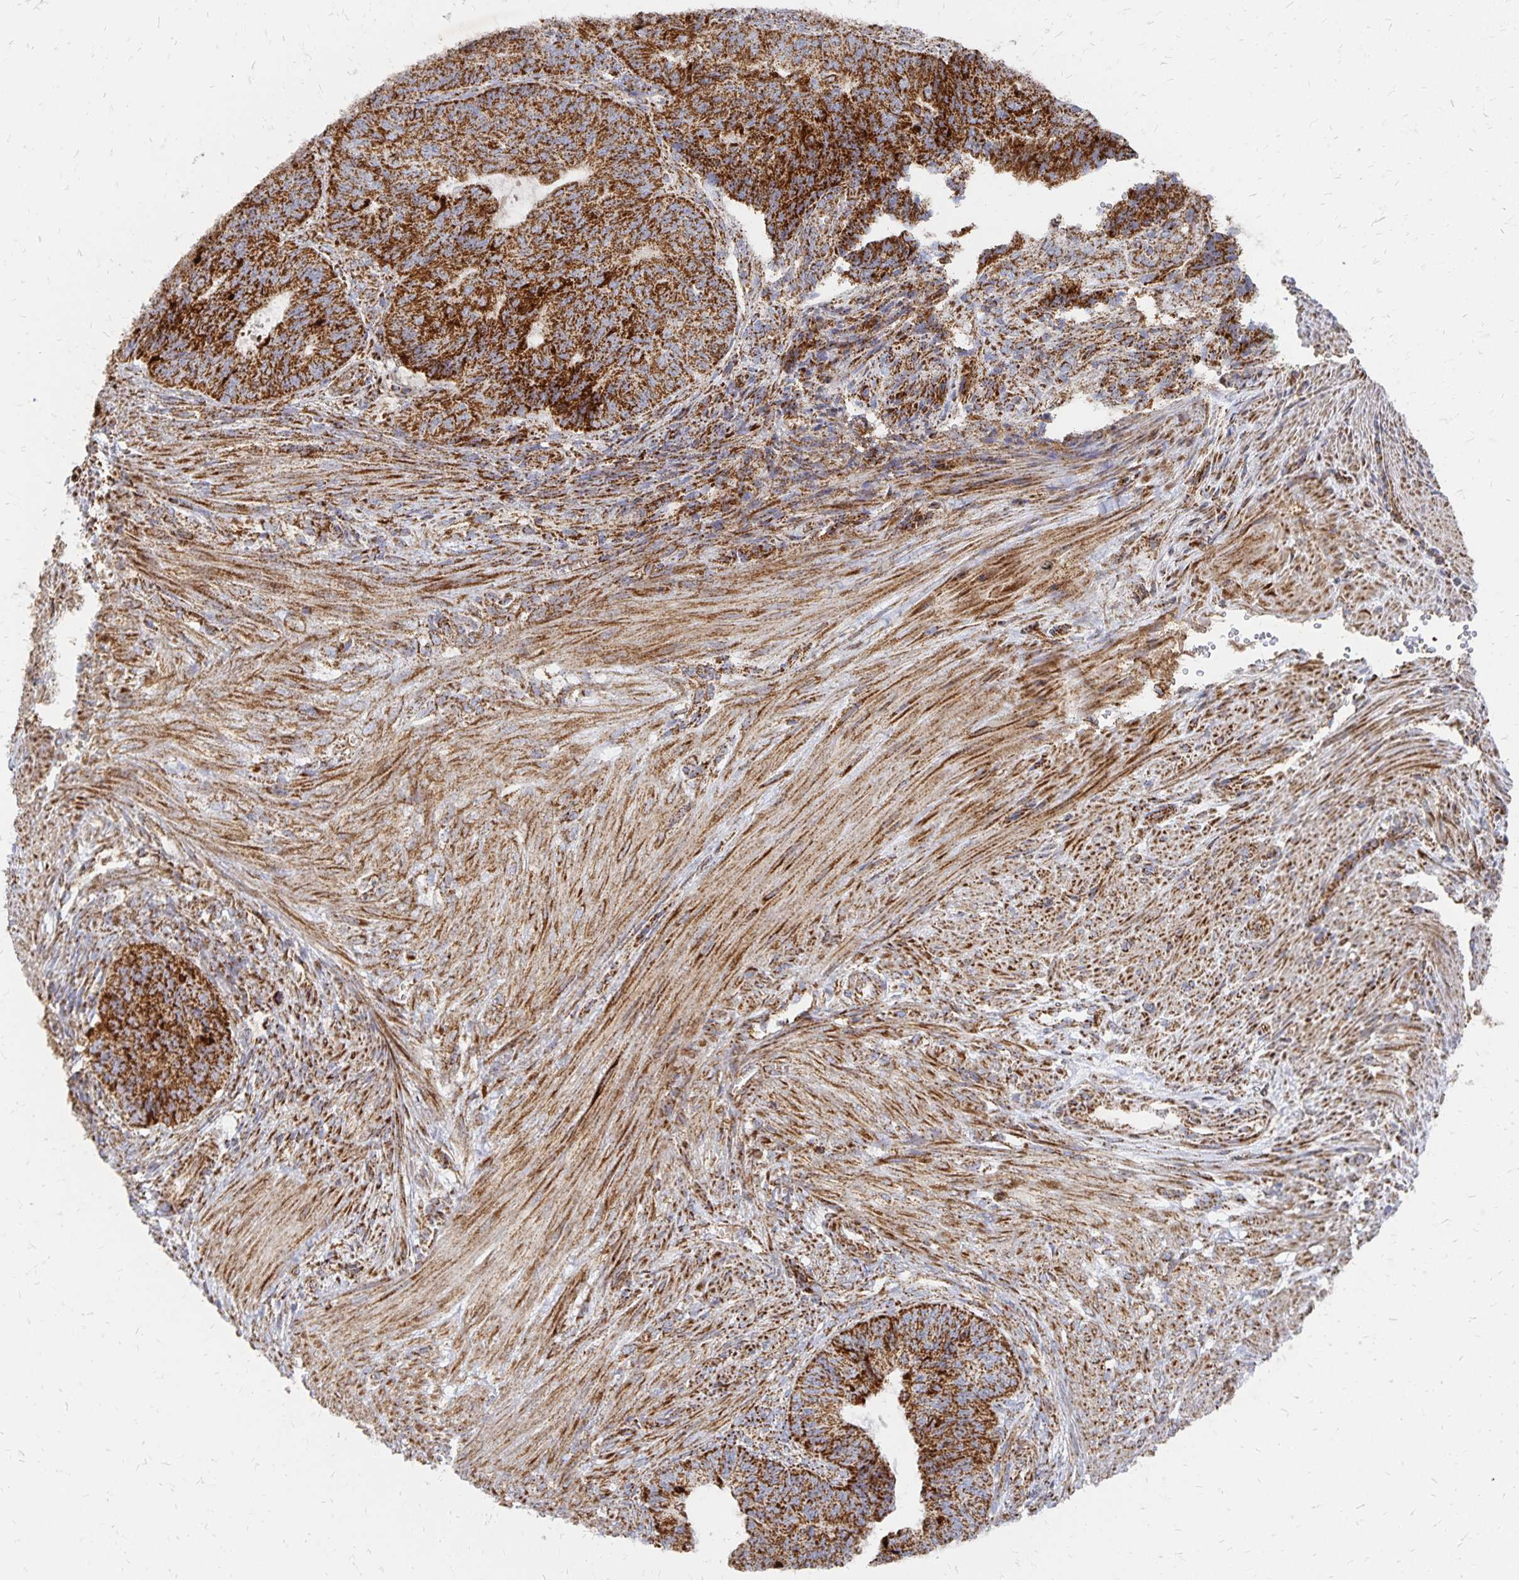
{"staining": {"intensity": "strong", "quantity": ">75%", "location": "cytoplasmic/membranous"}, "tissue": "endometrial cancer", "cell_type": "Tumor cells", "image_type": "cancer", "snomed": [{"axis": "morphology", "description": "Adenocarcinoma, NOS"}, {"axis": "topography", "description": "Endometrium"}], "caption": "Approximately >75% of tumor cells in adenocarcinoma (endometrial) demonstrate strong cytoplasmic/membranous protein staining as visualized by brown immunohistochemical staining.", "gene": "STOML2", "patient": {"sex": "female", "age": 32}}